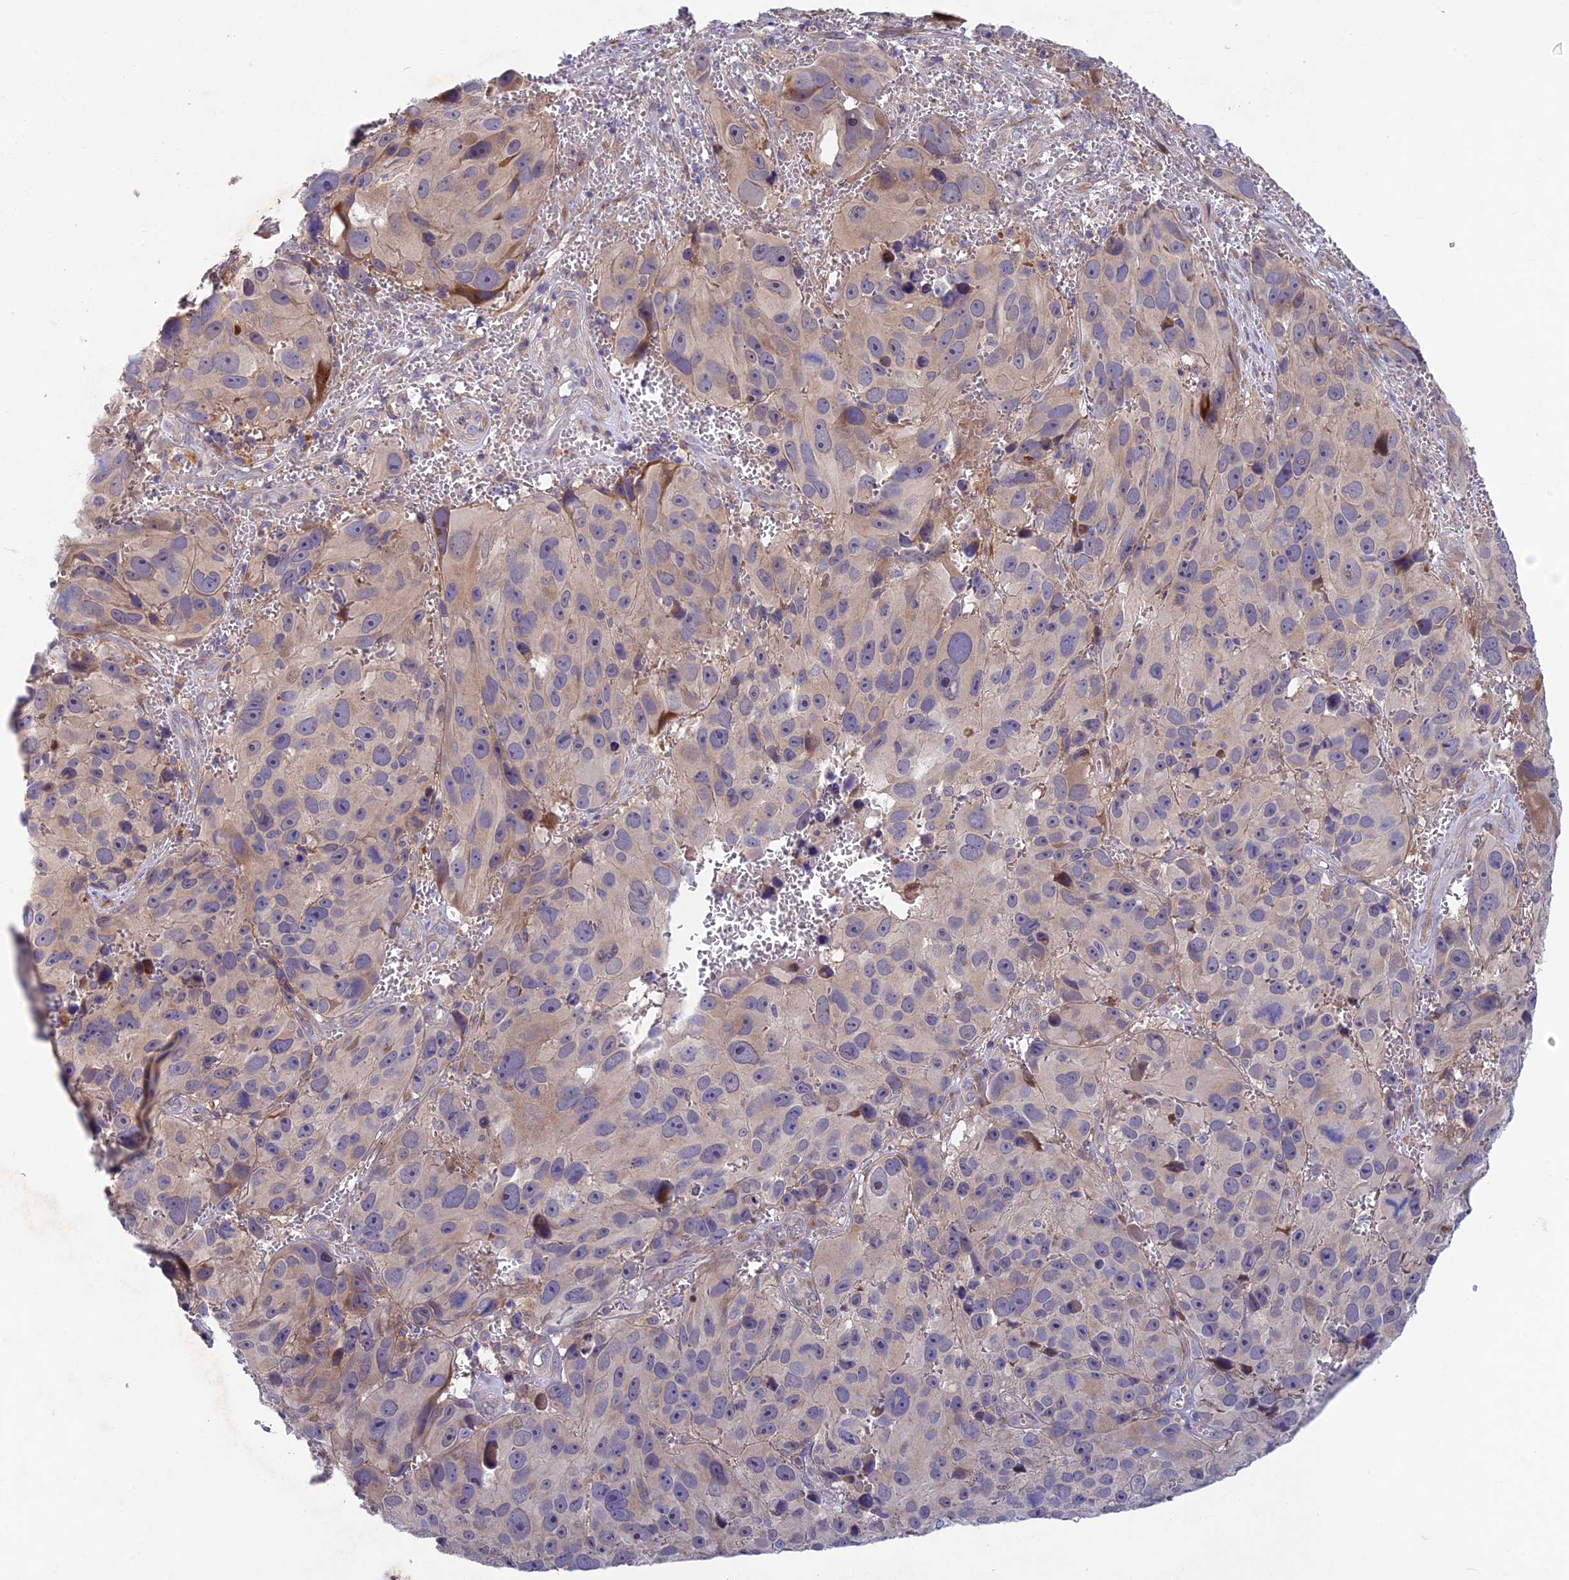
{"staining": {"intensity": "weak", "quantity": "<25%", "location": "cytoplasmic/membranous"}, "tissue": "melanoma", "cell_type": "Tumor cells", "image_type": "cancer", "snomed": [{"axis": "morphology", "description": "Malignant melanoma, NOS"}, {"axis": "topography", "description": "Skin"}], "caption": "Tumor cells are negative for protein expression in human melanoma.", "gene": "BLTP2", "patient": {"sex": "male", "age": 84}}